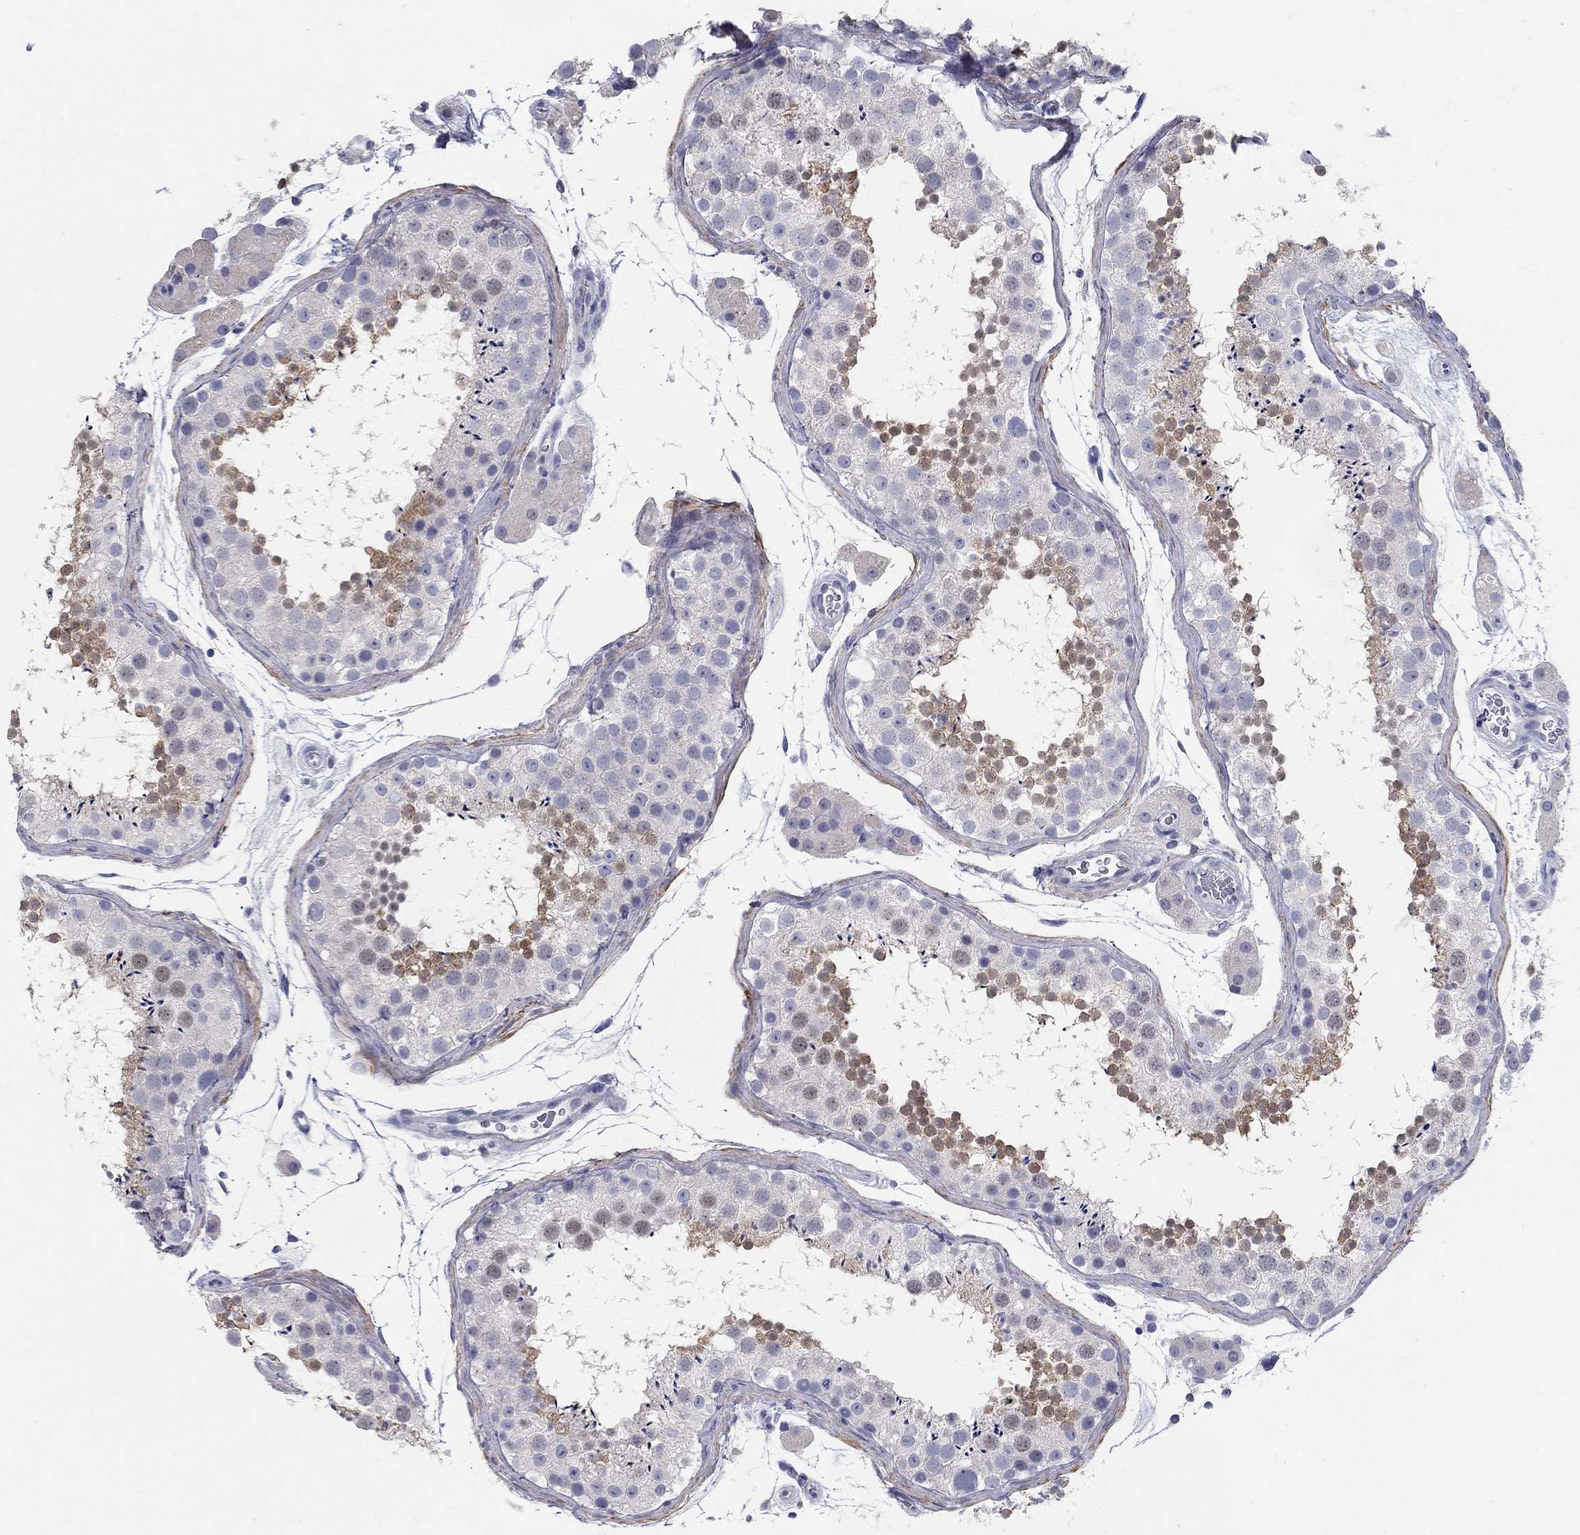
{"staining": {"intensity": "moderate", "quantity": "25%-75%", "location": "cytoplasmic/membranous"}, "tissue": "testis", "cell_type": "Cells in seminiferous ducts", "image_type": "normal", "snomed": [{"axis": "morphology", "description": "Normal tissue, NOS"}, {"axis": "topography", "description": "Testis"}], "caption": "A high-resolution histopathology image shows IHC staining of unremarkable testis, which demonstrates moderate cytoplasmic/membranous staining in about 25%-75% of cells in seminiferous ducts. (DAB (3,3'-diaminobenzidine) IHC with brightfield microscopy, high magnification).", "gene": "TGM4", "patient": {"sex": "male", "age": 41}}